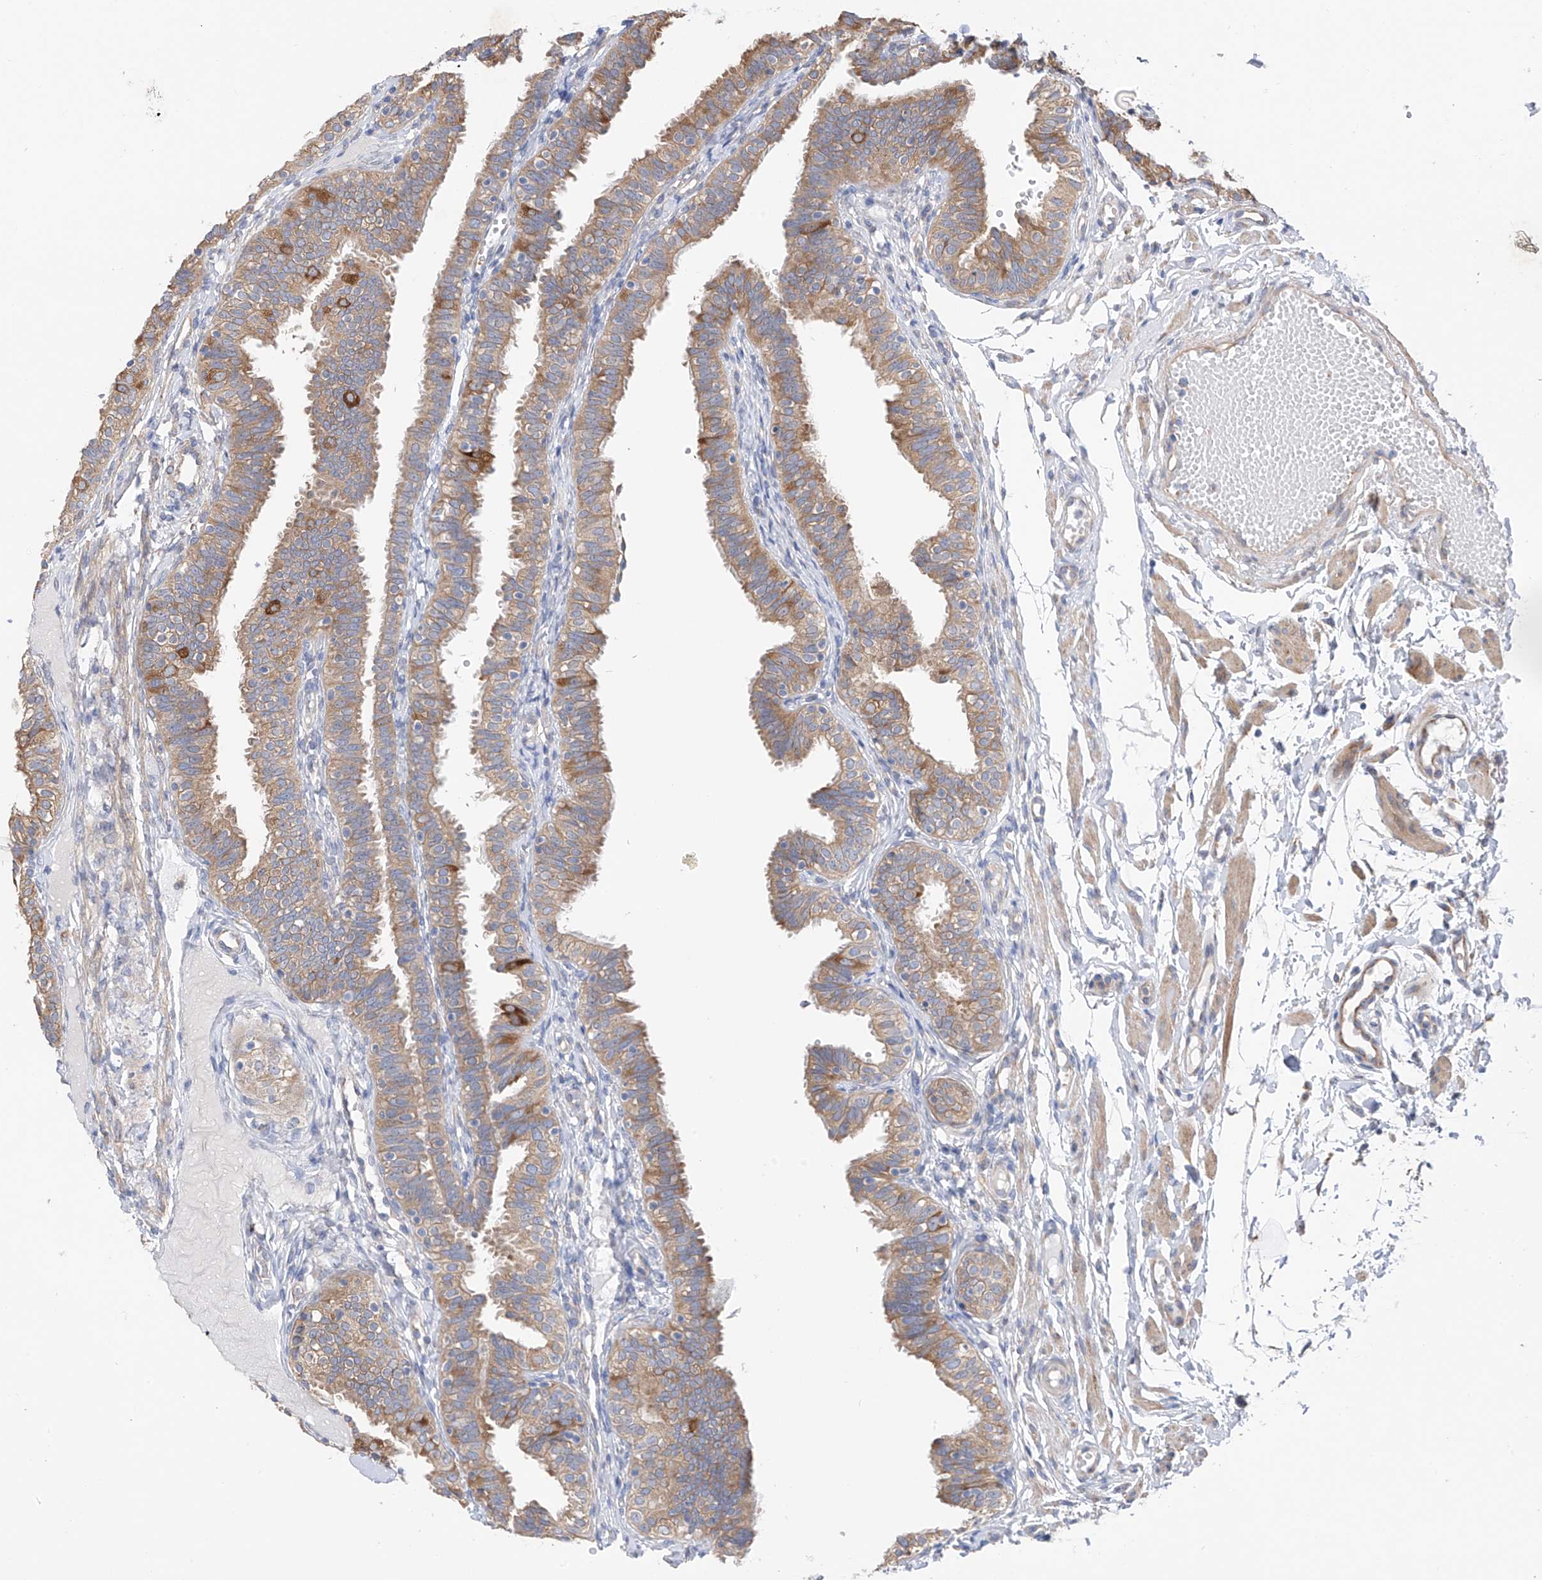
{"staining": {"intensity": "moderate", "quantity": "25%-75%", "location": "cytoplasmic/membranous"}, "tissue": "fallopian tube", "cell_type": "Glandular cells", "image_type": "normal", "snomed": [{"axis": "morphology", "description": "Normal tissue, NOS"}, {"axis": "topography", "description": "Fallopian tube"}], "caption": "Glandular cells display moderate cytoplasmic/membranous positivity in approximately 25%-75% of cells in benign fallopian tube. The staining is performed using DAB (3,3'-diaminobenzidine) brown chromogen to label protein expression. The nuclei are counter-stained blue using hematoxylin.", "gene": "REC8", "patient": {"sex": "female", "age": 35}}